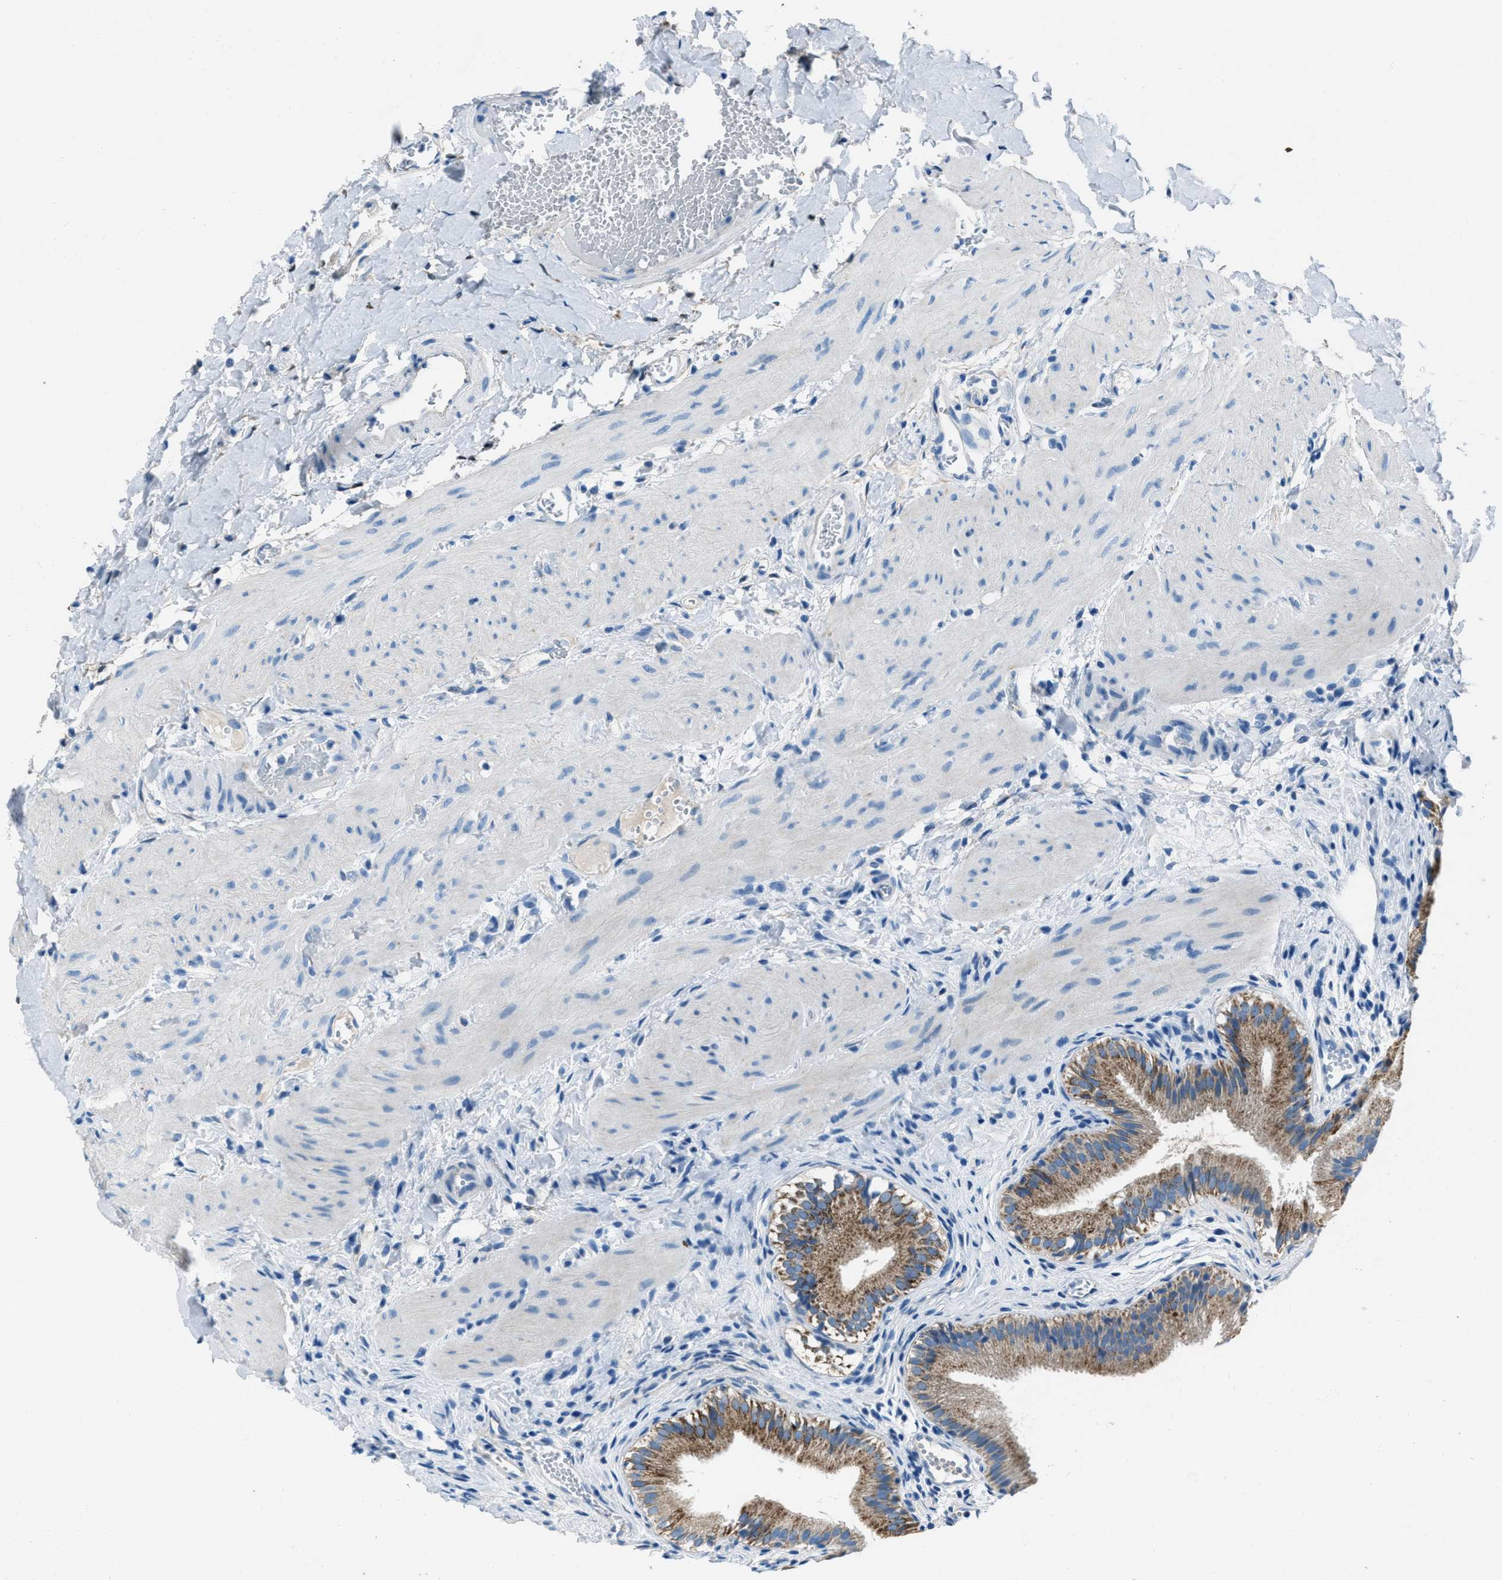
{"staining": {"intensity": "moderate", "quantity": ">75%", "location": "cytoplasmic/membranous"}, "tissue": "gallbladder", "cell_type": "Glandular cells", "image_type": "normal", "snomed": [{"axis": "morphology", "description": "Normal tissue, NOS"}, {"axis": "topography", "description": "Gallbladder"}], "caption": "A micrograph showing moderate cytoplasmic/membranous staining in about >75% of glandular cells in normal gallbladder, as visualized by brown immunohistochemical staining.", "gene": "AMACR", "patient": {"sex": "female", "age": 26}}